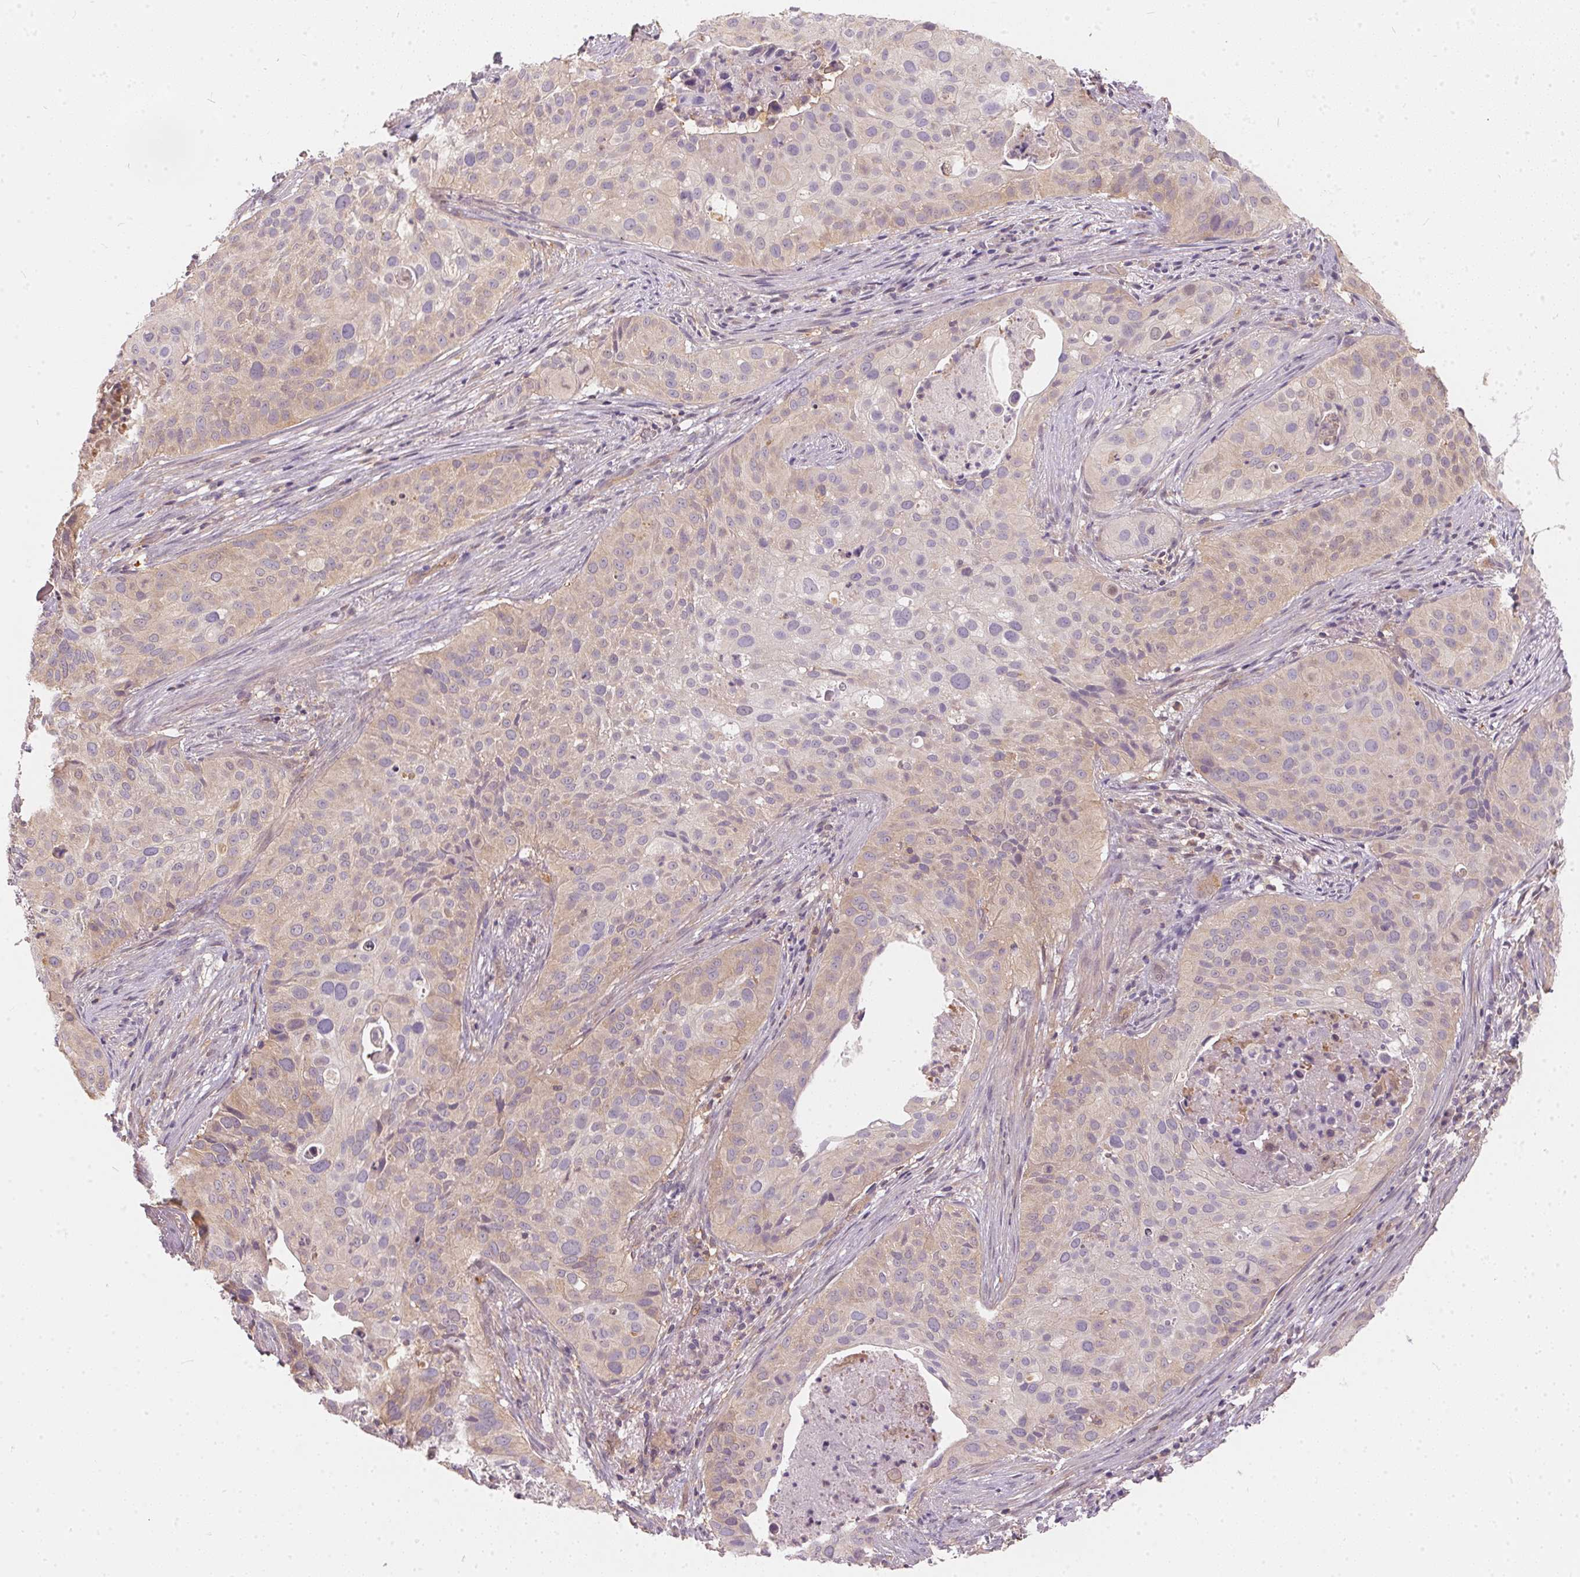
{"staining": {"intensity": "weak", "quantity": "25%-75%", "location": "cytoplasmic/membranous"}, "tissue": "cervical cancer", "cell_type": "Tumor cells", "image_type": "cancer", "snomed": [{"axis": "morphology", "description": "Squamous cell carcinoma, NOS"}, {"axis": "topography", "description": "Cervix"}], "caption": "Cervical cancer stained for a protein (brown) displays weak cytoplasmic/membranous positive staining in about 25%-75% of tumor cells.", "gene": "BLMH", "patient": {"sex": "female", "age": 38}}